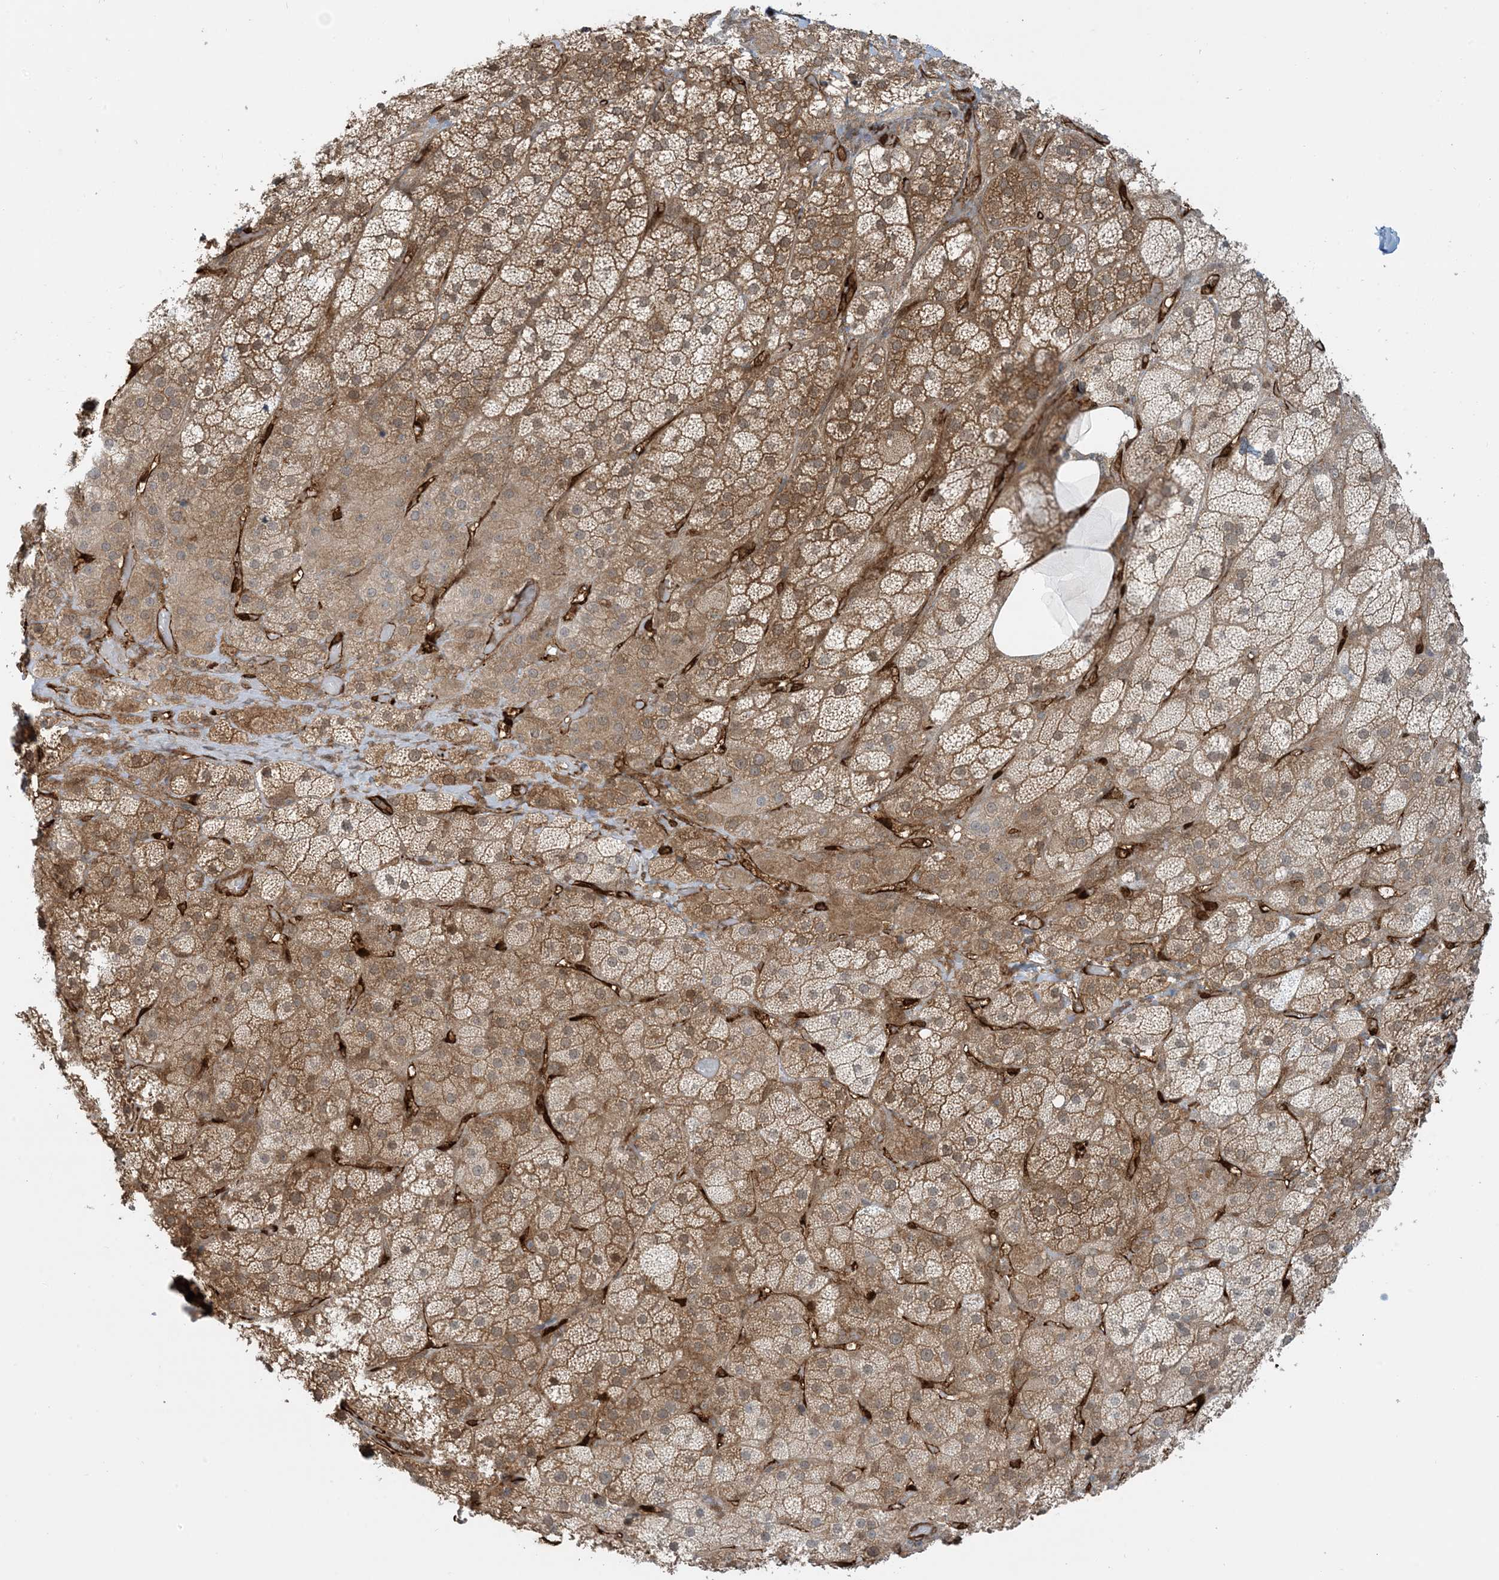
{"staining": {"intensity": "moderate", "quantity": ">75%", "location": "cytoplasmic/membranous"}, "tissue": "adrenal gland", "cell_type": "Glandular cells", "image_type": "normal", "snomed": [{"axis": "morphology", "description": "Normal tissue, NOS"}, {"axis": "topography", "description": "Adrenal gland"}], "caption": "Brown immunohistochemical staining in unremarkable human adrenal gland demonstrates moderate cytoplasmic/membranous staining in approximately >75% of glandular cells.", "gene": "PPM1F", "patient": {"sex": "male", "age": 57}}